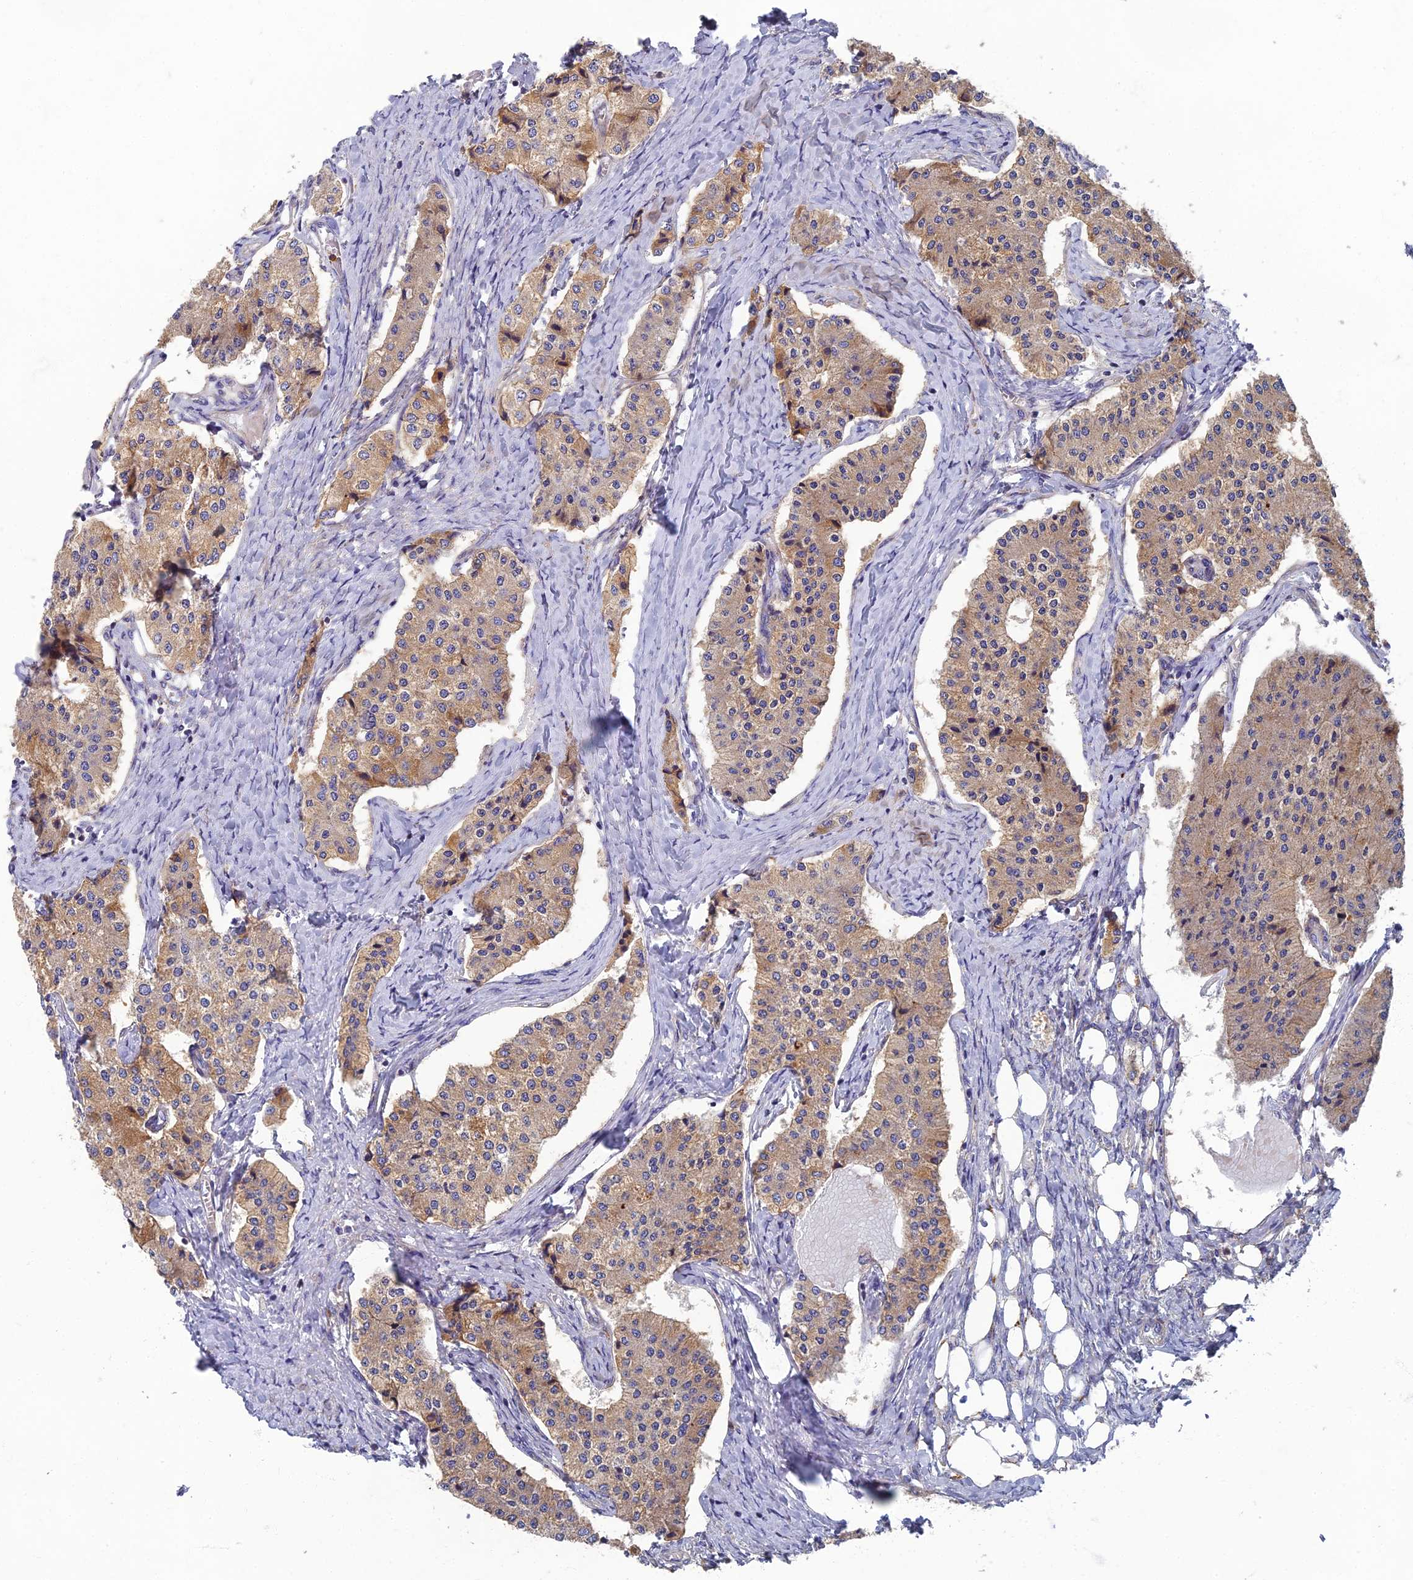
{"staining": {"intensity": "weak", "quantity": ">75%", "location": "cytoplasmic/membranous"}, "tissue": "carcinoid", "cell_type": "Tumor cells", "image_type": "cancer", "snomed": [{"axis": "morphology", "description": "Carcinoid, malignant, NOS"}, {"axis": "topography", "description": "Colon"}], "caption": "IHC photomicrograph of neoplastic tissue: carcinoid stained using immunohistochemistry demonstrates low levels of weak protein expression localized specifically in the cytoplasmic/membranous of tumor cells, appearing as a cytoplasmic/membranous brown color.", "gene": "RNASEK", "patient": {"sex": "female", "age": 52}}